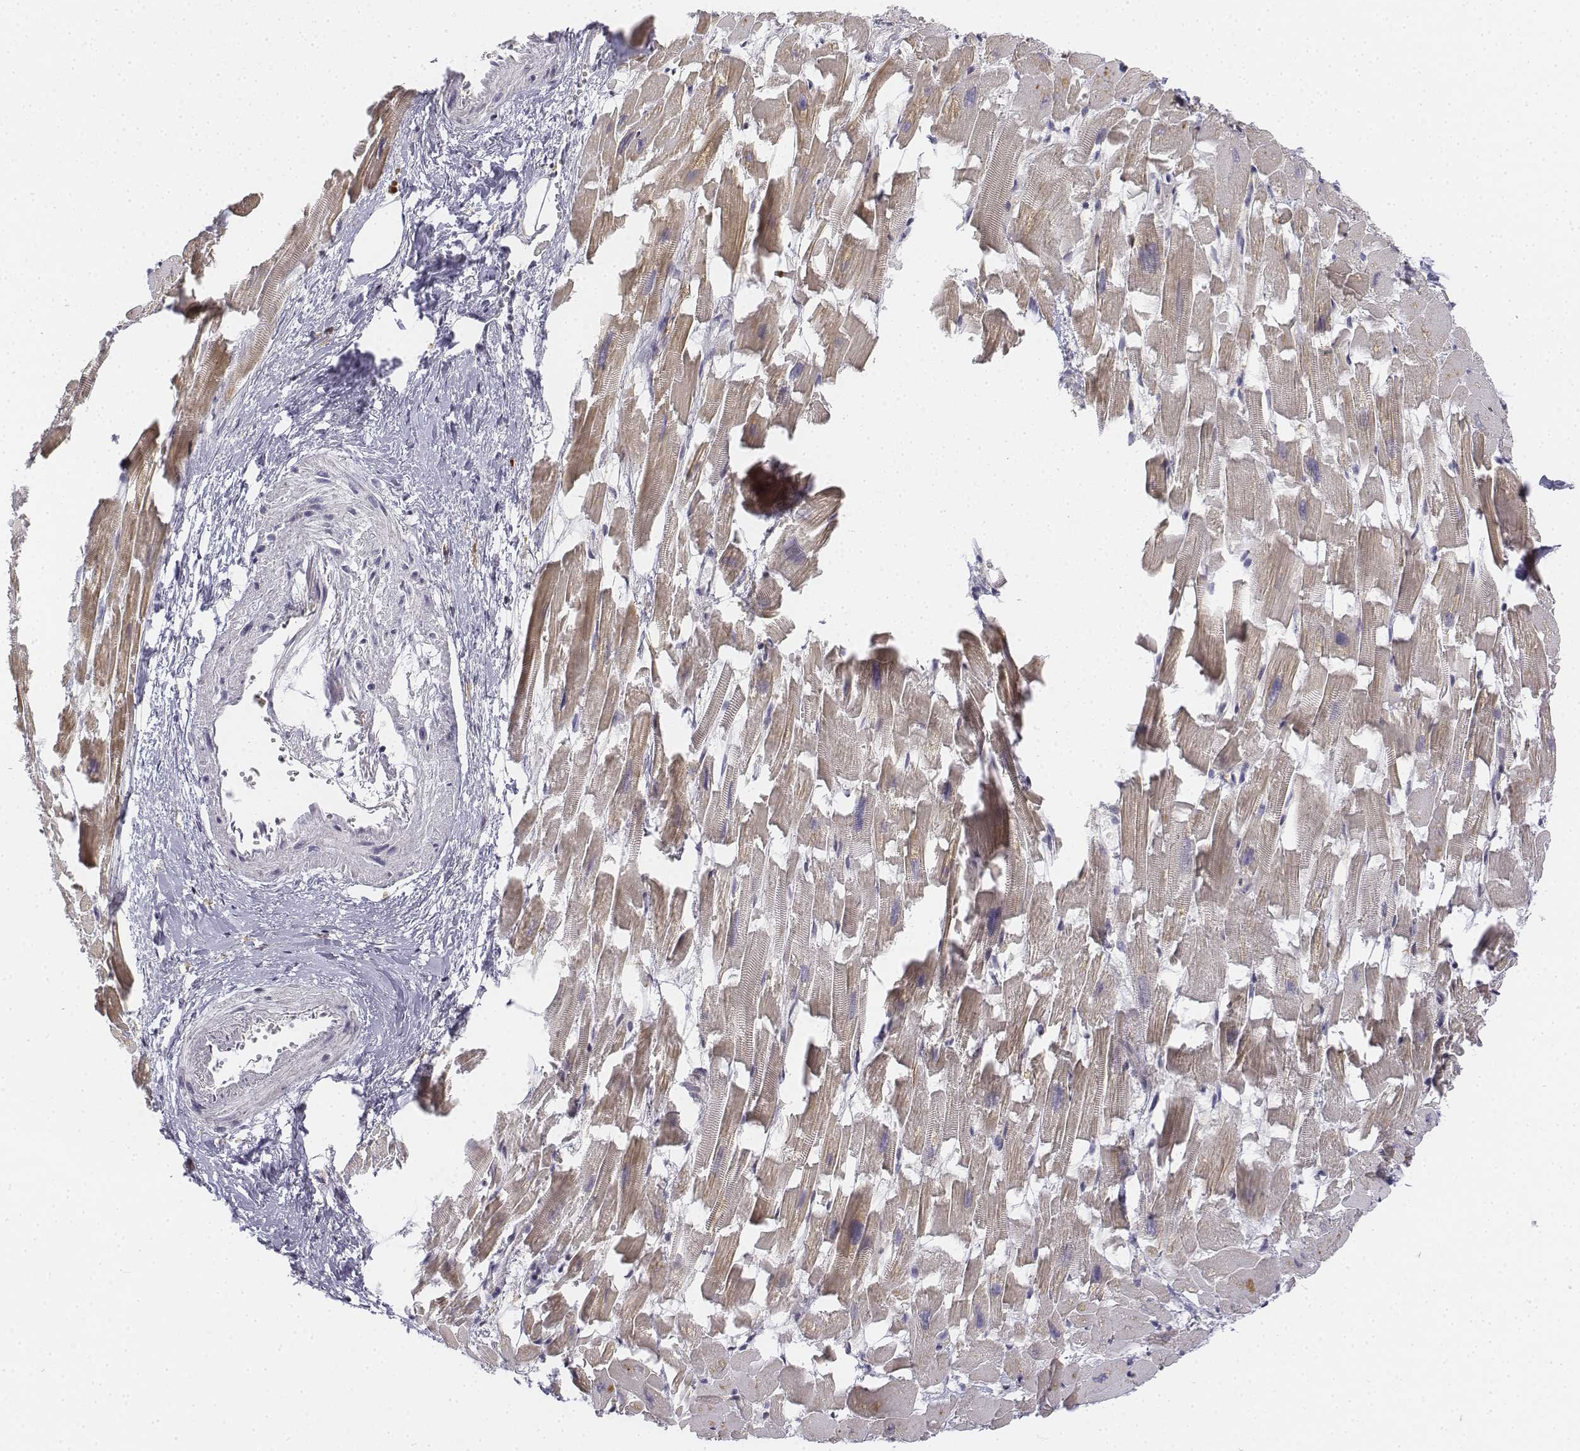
{"staining": {"intensity": "weak", "quantity": "25%-75%", "location": "cytoplasmic/membranous"}, "tissue": "heart muscle", "cell_type": "Cardiomyocytes", "image_type": "normal", "snomed": [{"axis": "morphology", "description": "Normal tissue, NOS"}, {"axis": "topography", "description": "Heart"}], "caption": "This is an image of immunohistochemistry (IHC) staining of normal heart muscle, which shows weak staining in the cytoplasmic/membranous of cardiomyocytes.", "gene": "CD14", "patient": {"sex": "female", "age": 64}}